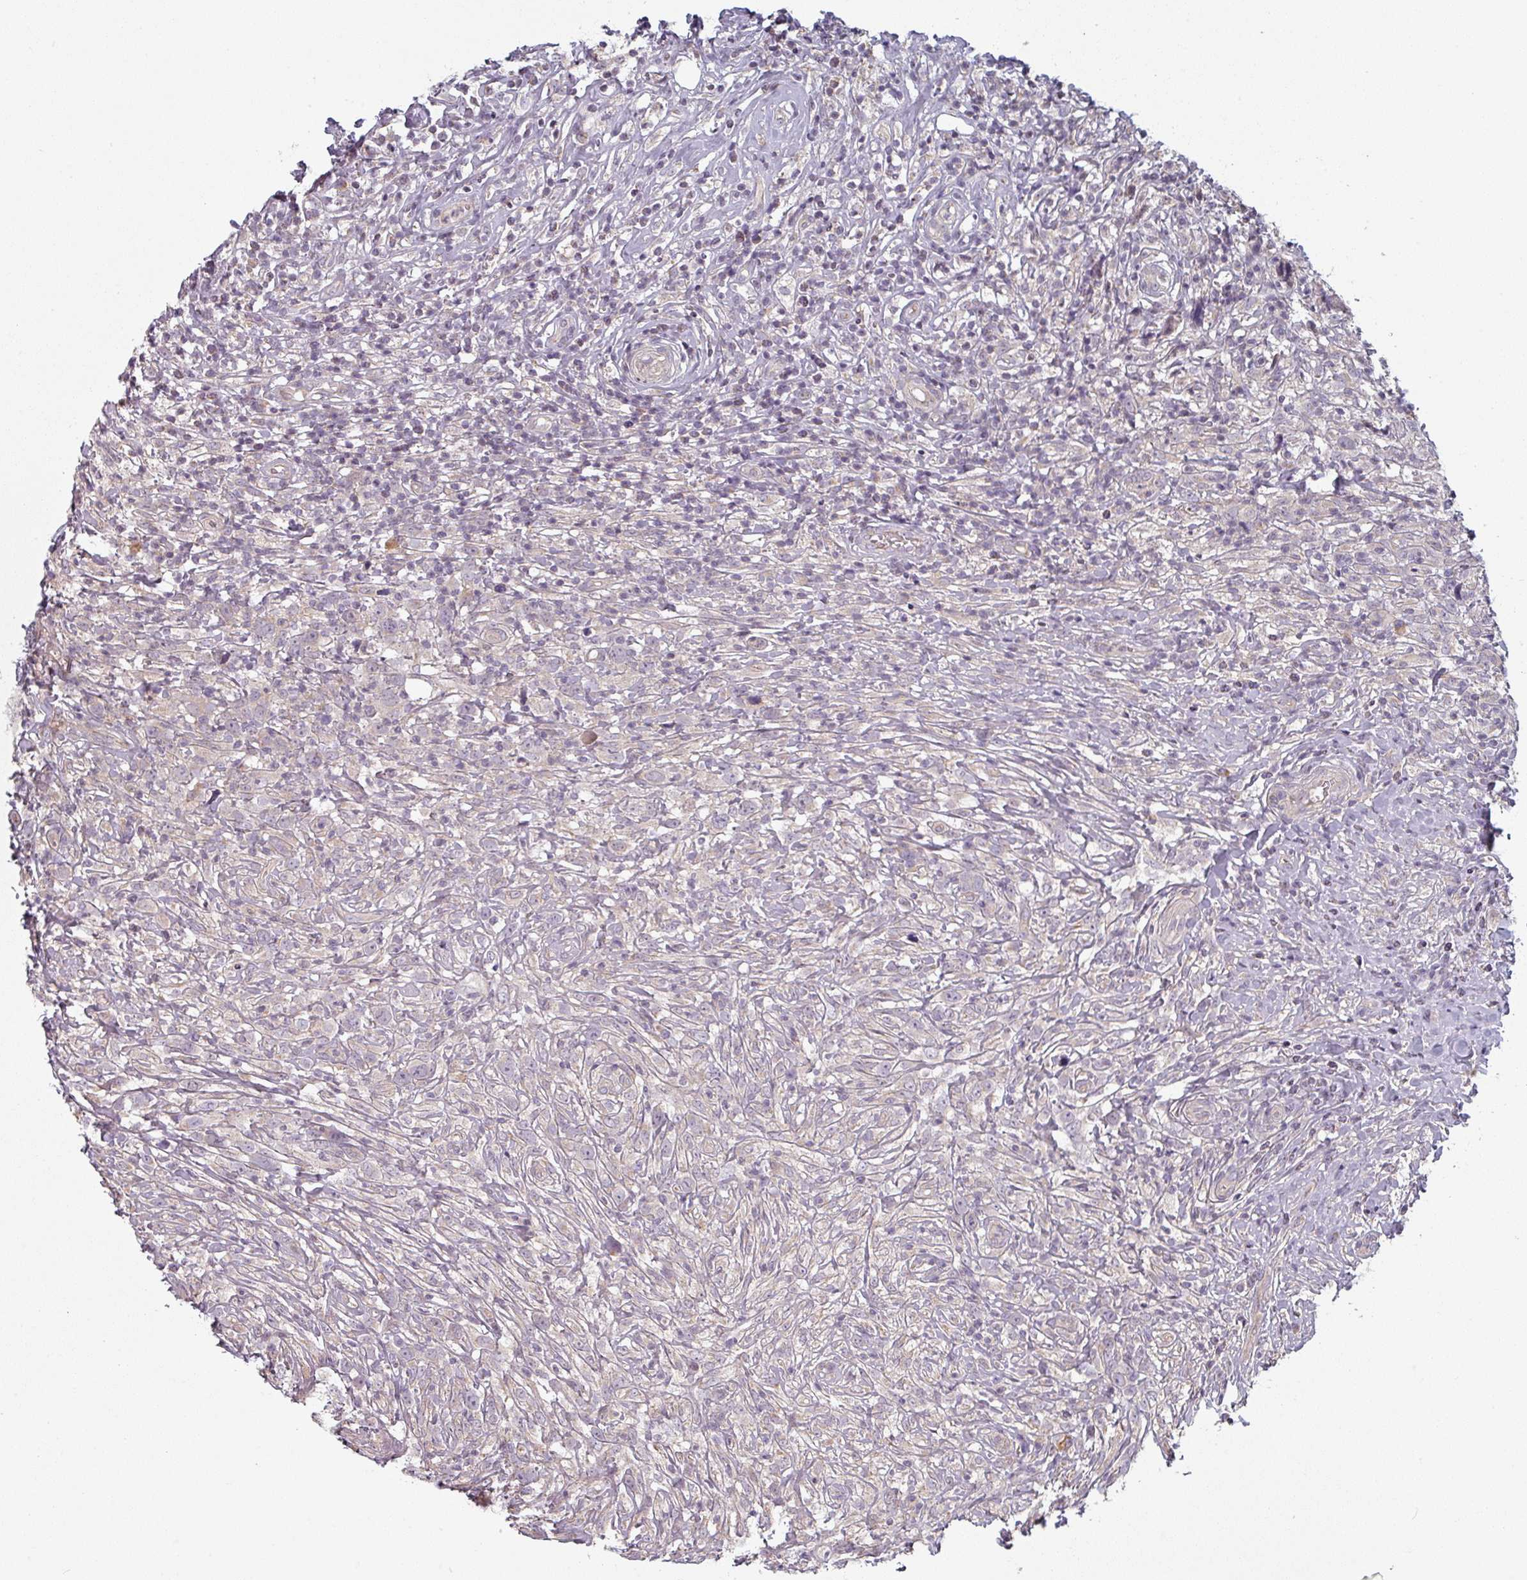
{"staining": {"intensity": "negative", "quantity": "none", "location": "none"}, "tissue": "lymphoma", "cell_type": "Tumor cells", "image_type": "cancer", "snomed": [{"axis": "morphology", "description": "Hodgkin's disease, NOS"}, {"axis": "topography", "description": "No Tissue"}], "caption": "Human Hodgkin's disease stained for a protein using immunohistochemistry (IHC) exhibits no expression in tumor cells.", "gene": "PLEKHJ1", "patient": {"sex": "female", "age": 21}}